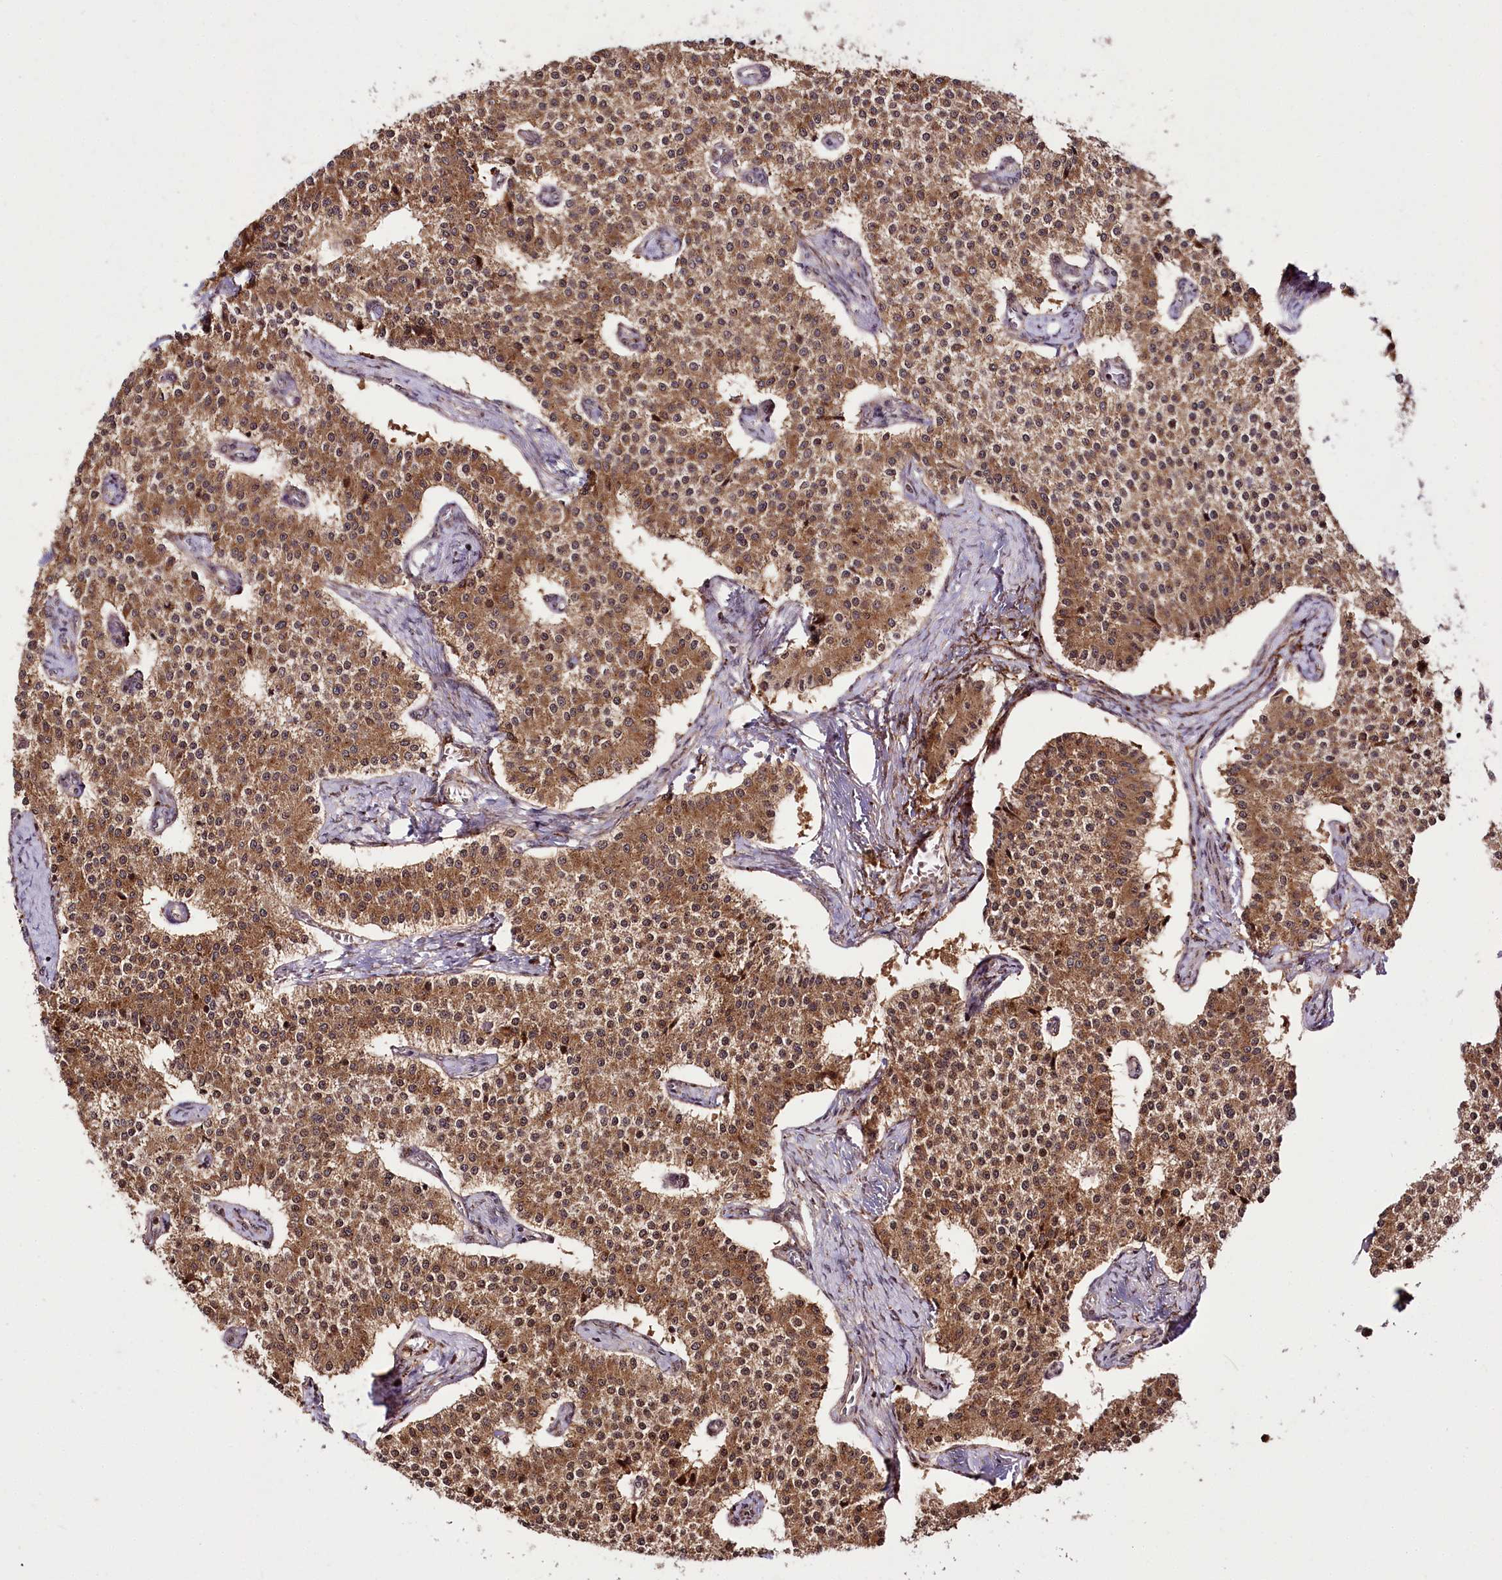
{"staining": {"intensity": "strong", "quantity": ">75%", "location": "cytoplasmic/membranous,nuclear"}, "tissue": "carcinoid", "cell_type": "Tumor cells", "image_type": "cancer", "snomed": [{"axis": "morphology", "description": "Carcinoid, malignant, NOS"}, {"axis": "topography", "description": "Colon"}], "caption": "This is an image of immunohistochemistry (IHC) staining of carcinoid, which shows strong expression in the cytoplasmic/membranous and nuclear of tumor cells.", "gene": "HOXC8", "patient": {"sex": "female", "age": 52}}